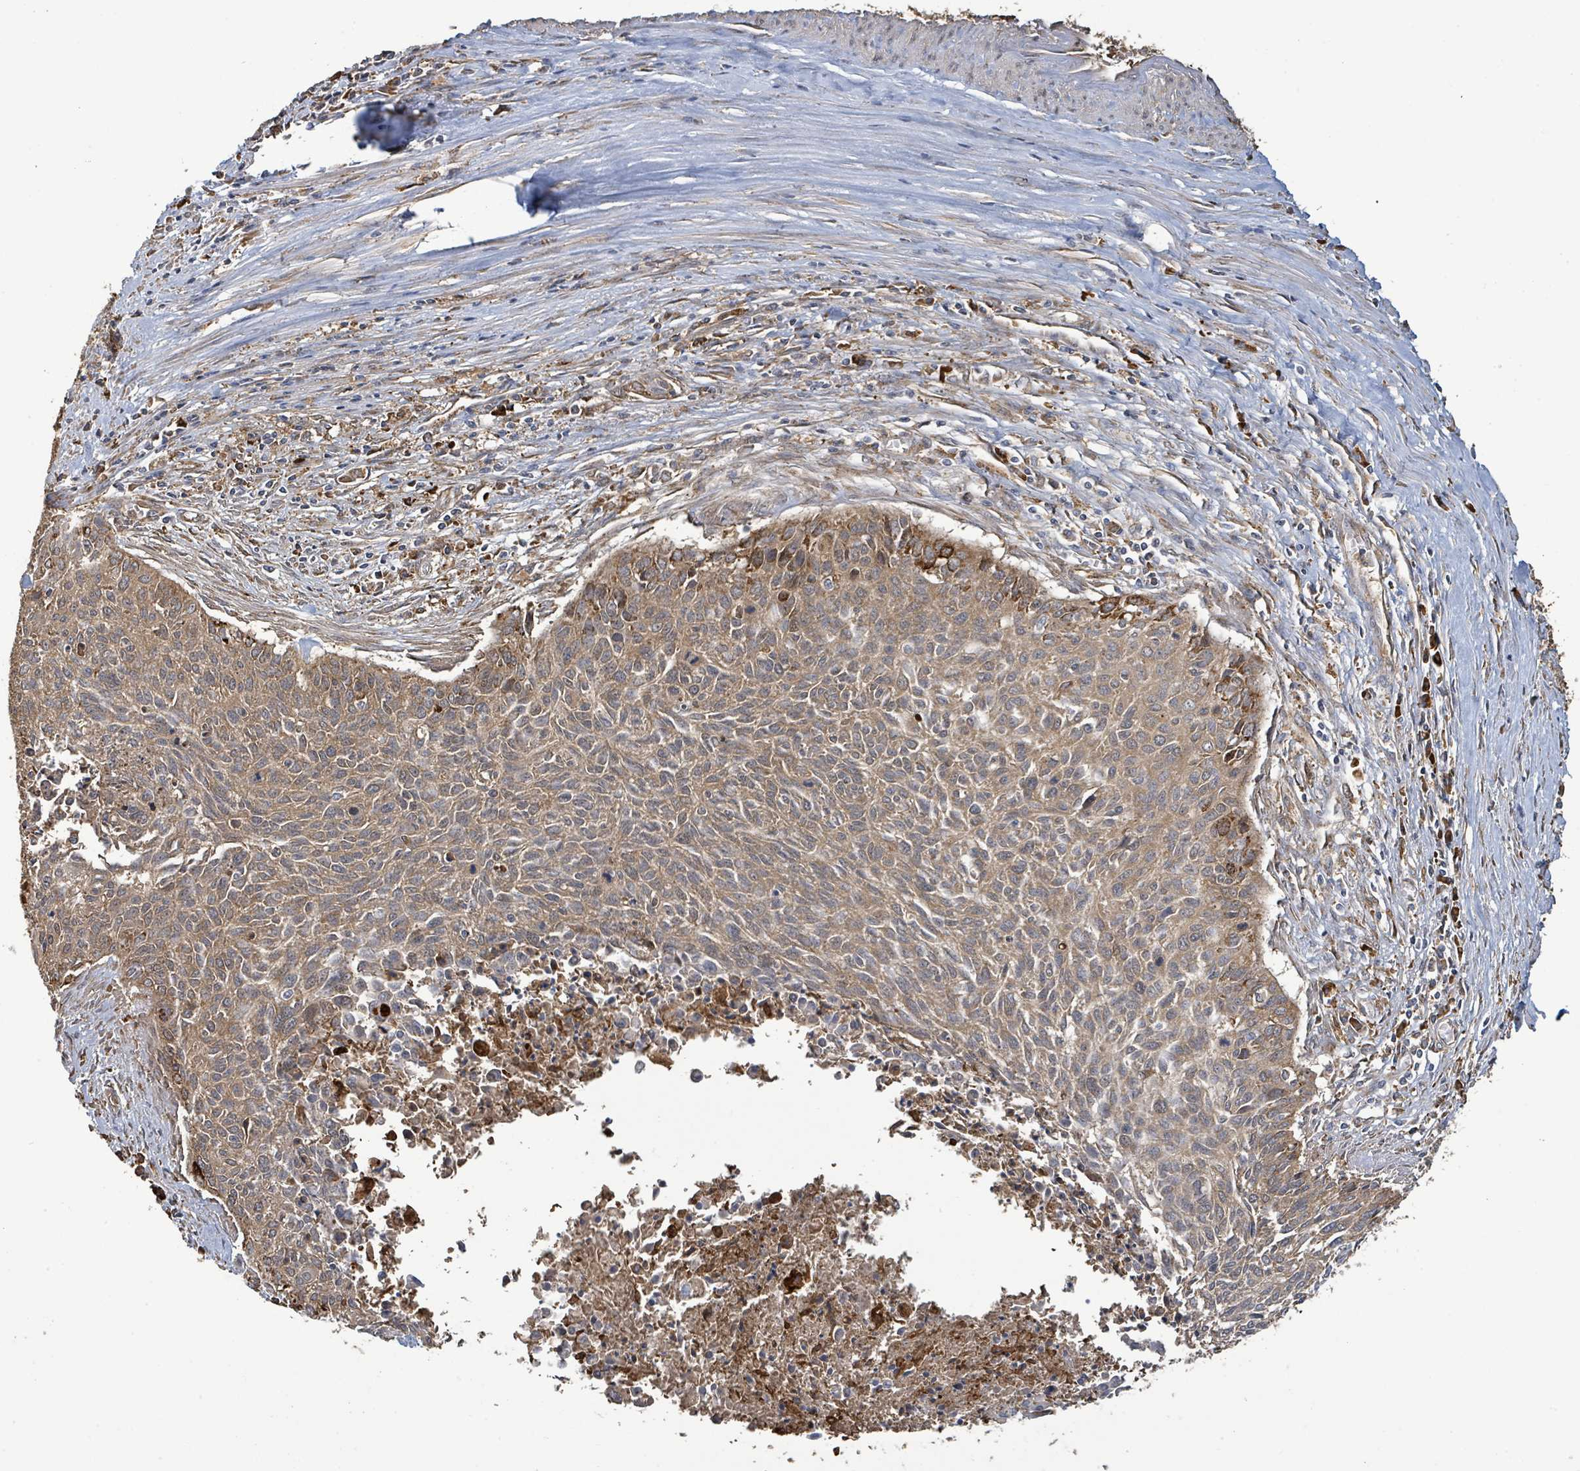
{"staining": {"intensity": "moderate", "quantity": ">75%", "location": "cytoplasmic/membranous"}, "tissue": "cervical cancer", "cell_type": "Tumor cells", "image_type": "cancer", "snomed": [{"axis": "morphology", "description": "Squamous cell carcinoma, NOS"}, {"axis": "topography", "description": "Cervix"}], "caption": "The micrograph displays a brown stain indicating the presence of a protein in the cytoplasmic/membranous of tumor cells in cervical squamous cell carcinoma.", "gene": "ARPIN", "patient": {"sex": "female", "age": 55}}